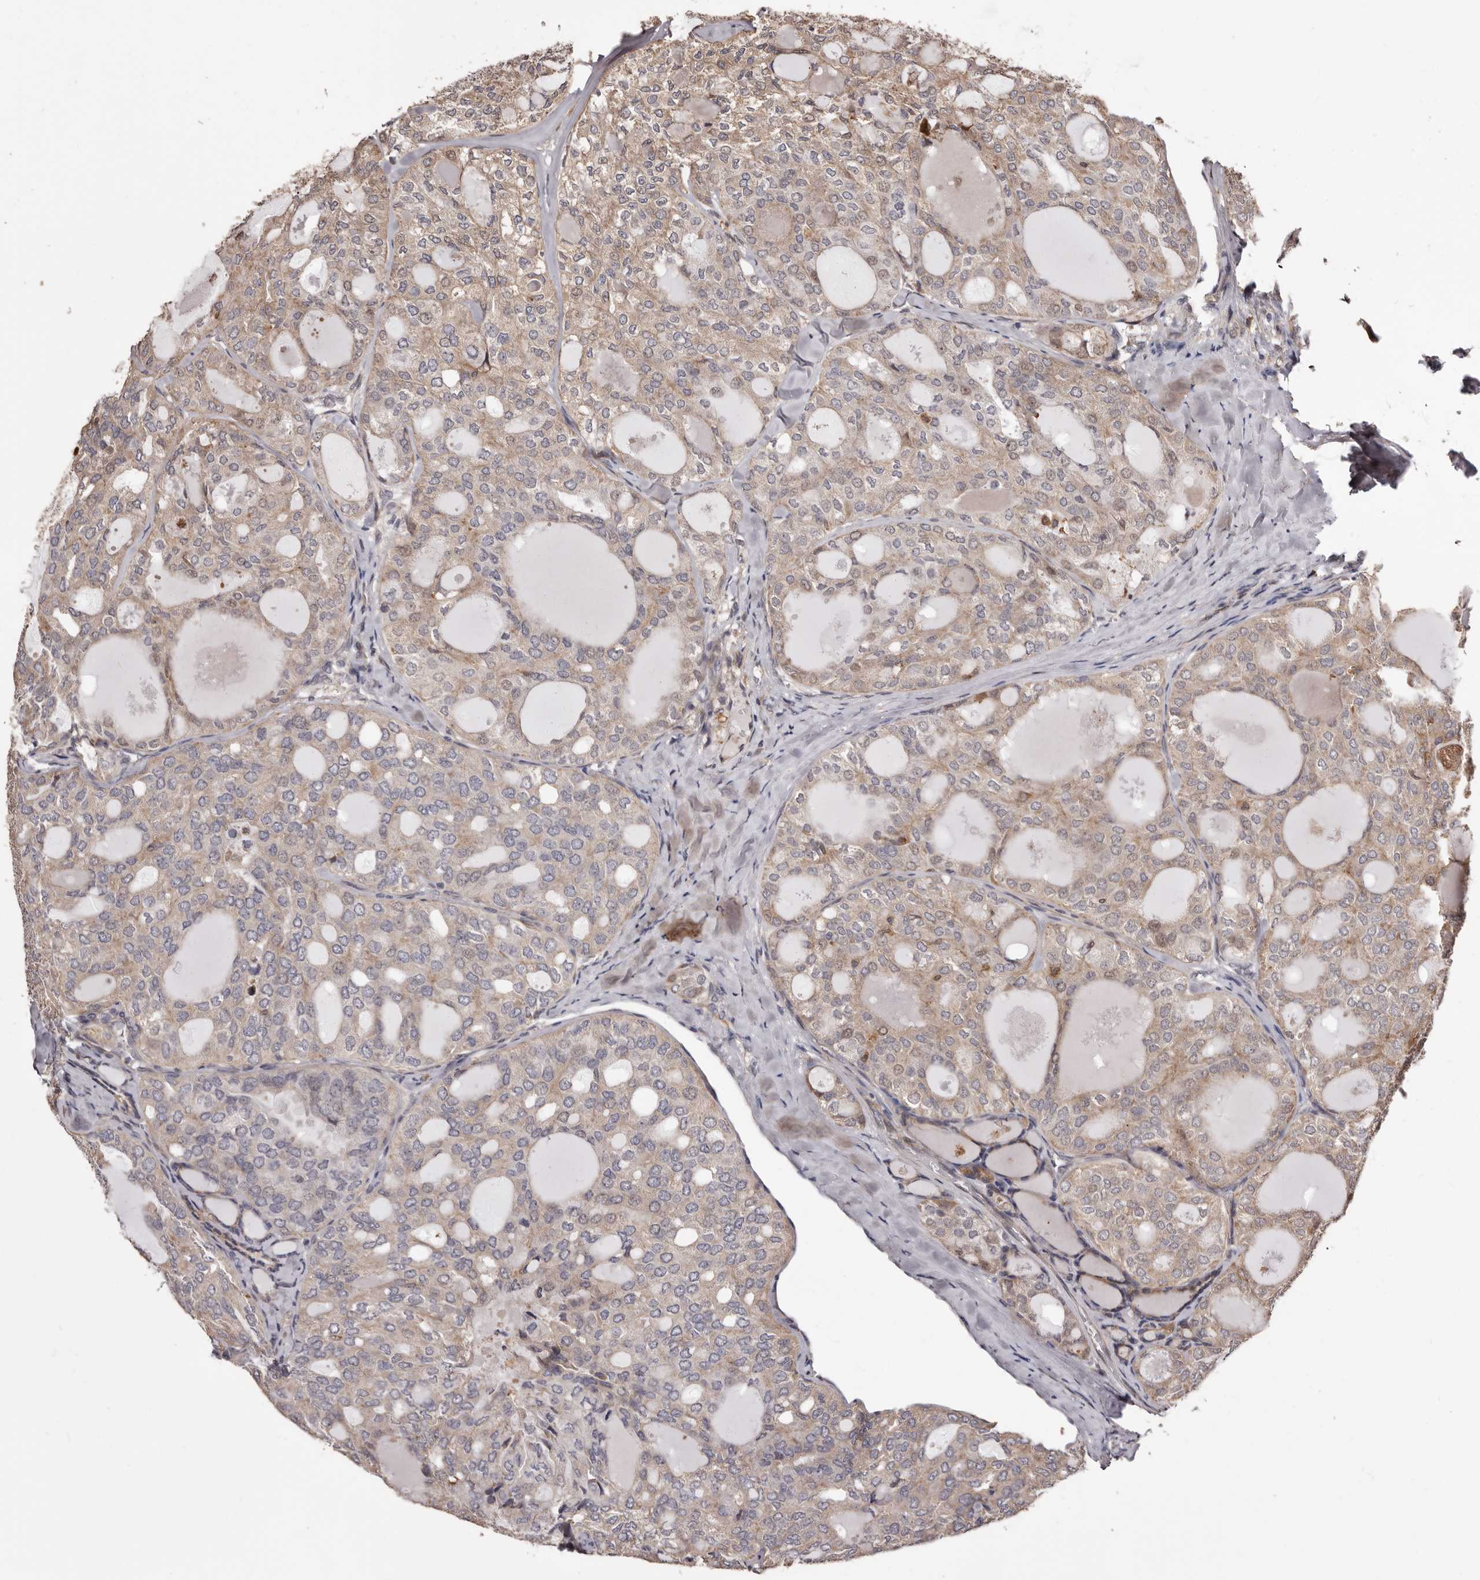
{"staining": {"intensity": "weak", "quantity": "25%-75%", "location": "cytoplasmic/membranous"}, "tissue": "thyroid cancer", "cell_type": "Tumor cells", "image_type": "cancer", "snomed": [{"axis": "morphology", "description": "Follicular adenoma carcinoma, NOS"}, {"axis": "topography", "description": "Thyroid gland"}], "caption": "Protein staining reveals weak cytoplasmic/membranous staining in approximately 25%-75% of tumor cells in thyroid cancer.", "gene": "ZCCHC7", "patient": {"sex": "male", "age": 75}}